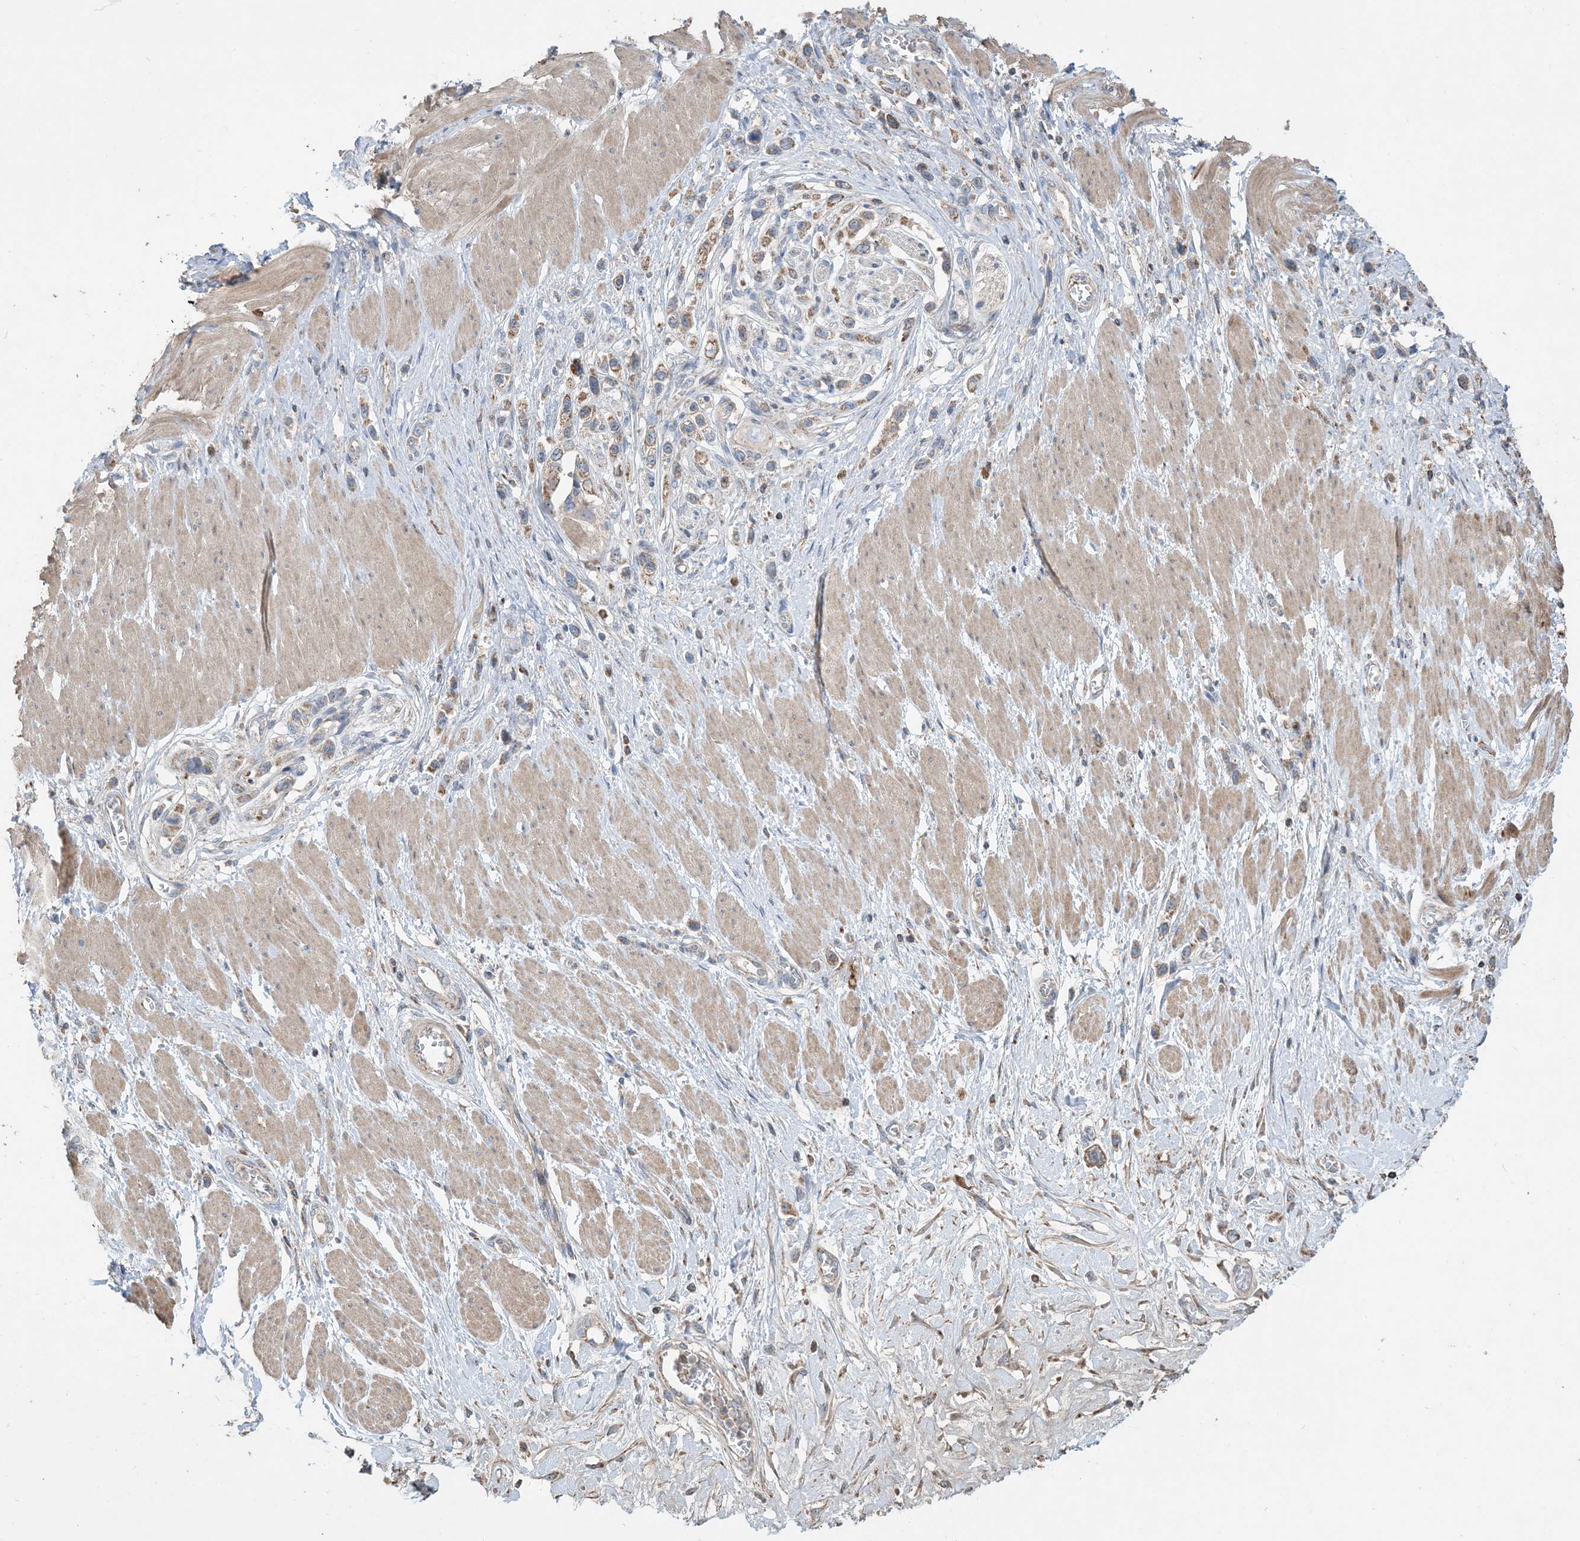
{"staining": {"intensity": "weak", "quantity": ">75%", "location": "cytoplasmic/membranous"}, "tissue": "stomach cancer", "cell_type": "Tumor cells", "image_type": "cancer", "snomed": [{"axis": "morphology", "description": "Normal tissue, NOS"}, {"axis": "morphology", "description": "Adenocarcinoma, NOS"}, {"axis": "topography", "description": "Stomach, upper"}, {"axis": "topography", "description": "Stomach"}], "caption": "Stomach adenocarcinoma stained for a protein reveals weak cytoplasmic/membranous positivity in tumor cells. The protein is shown in brown color, while the nuclei are stained blue.", "gene": "ECHDC1", "patient": {"sex": "female", "age": 65}}